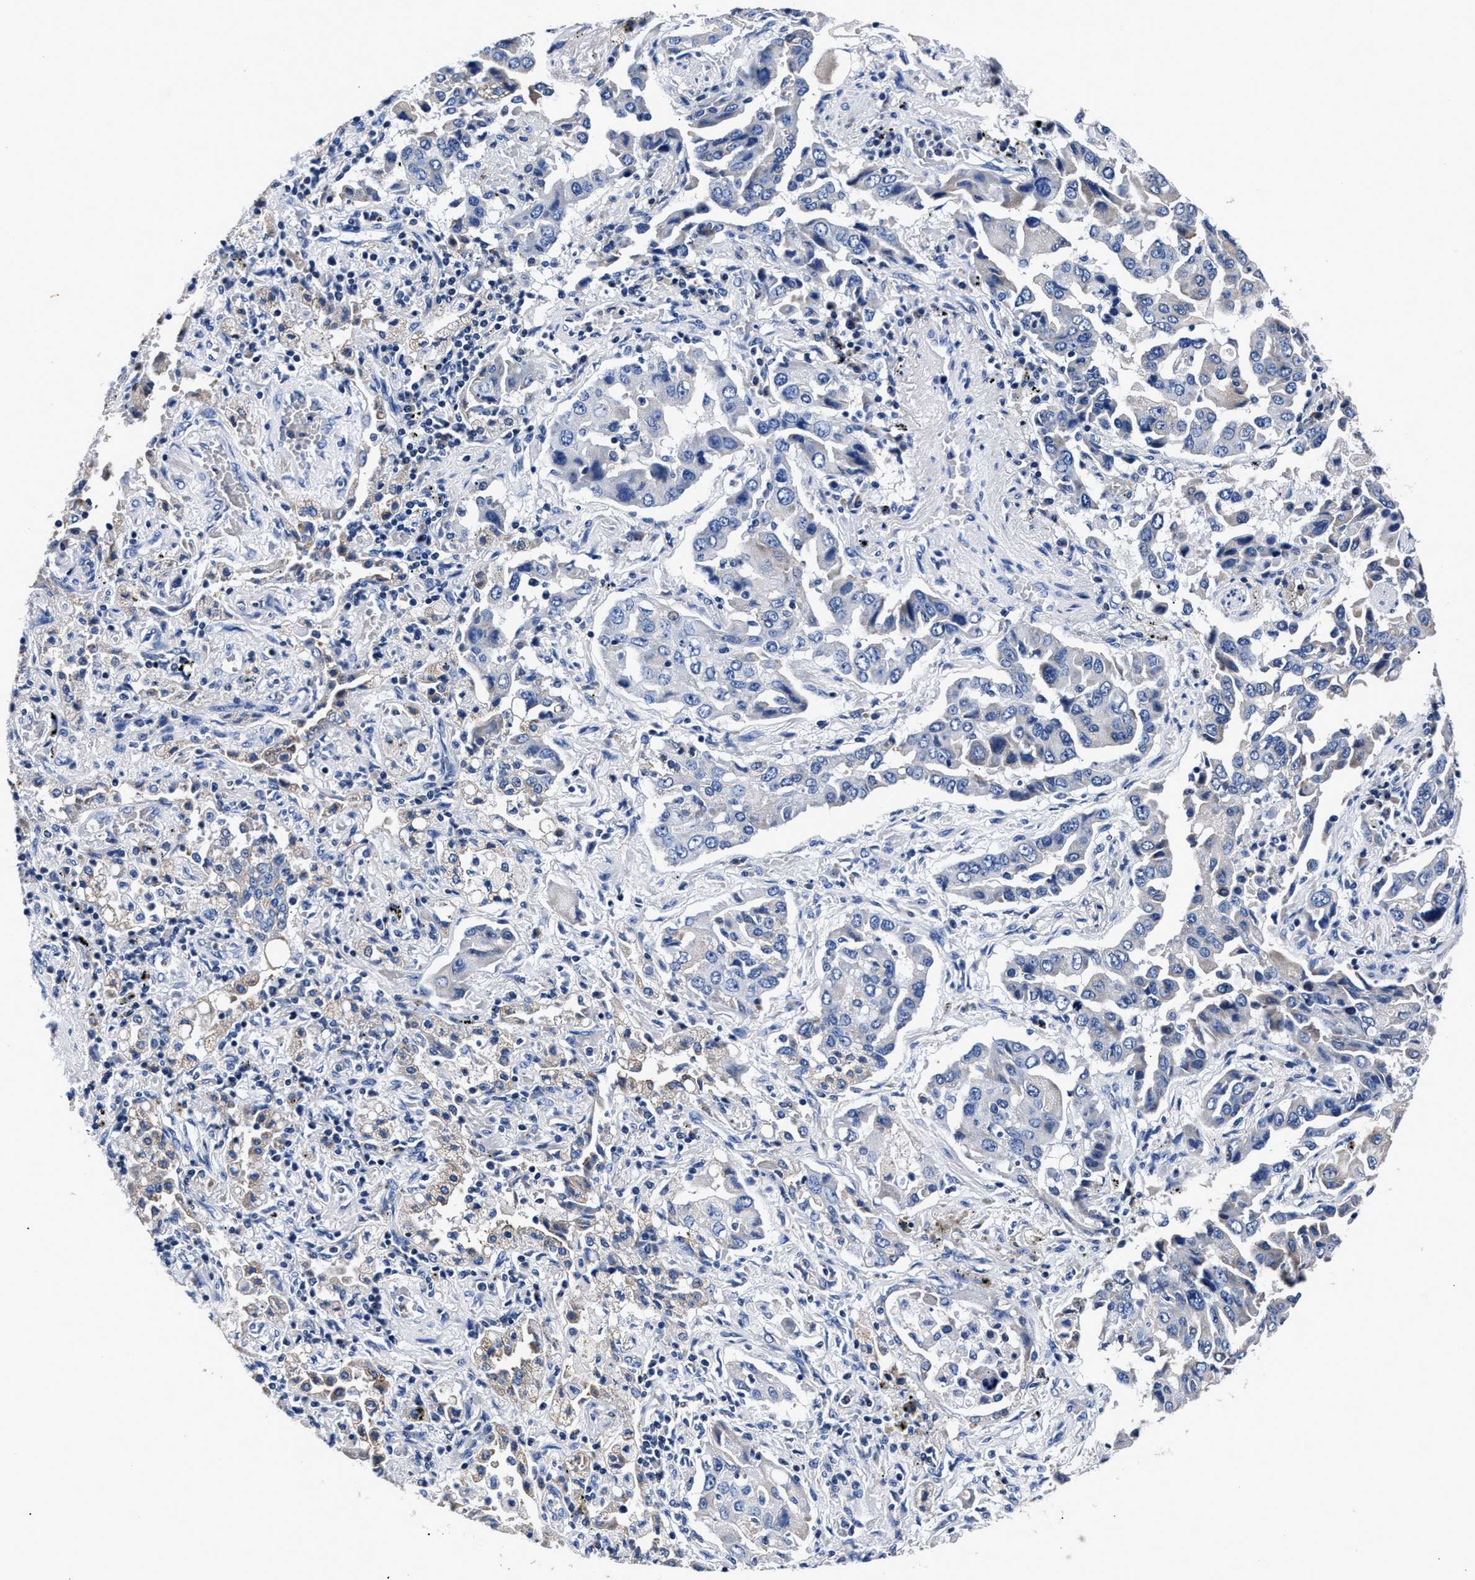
{"staining": {"intensity": "negative", "quantity": "none", "location": "none"}, "tissue": "lung cancer", "cell_type": "Tumor cells", "image_type": "cancer", "snomed": [{"axis": "morphology", "description": "Adenocarcinoma, NOS"}, {"axis": "topography", "description": "Lung"}], "caption": "Histopathology image shows no significant protein positivity in tumor cells of lung adenocarcinoma. (Brightfield microscopy of DAB (3,3'-diaminobenzidine) immunohistochemistry at high magnification).", "gene": "PHF24", "patient": {"sex": "female", "age": 65}}